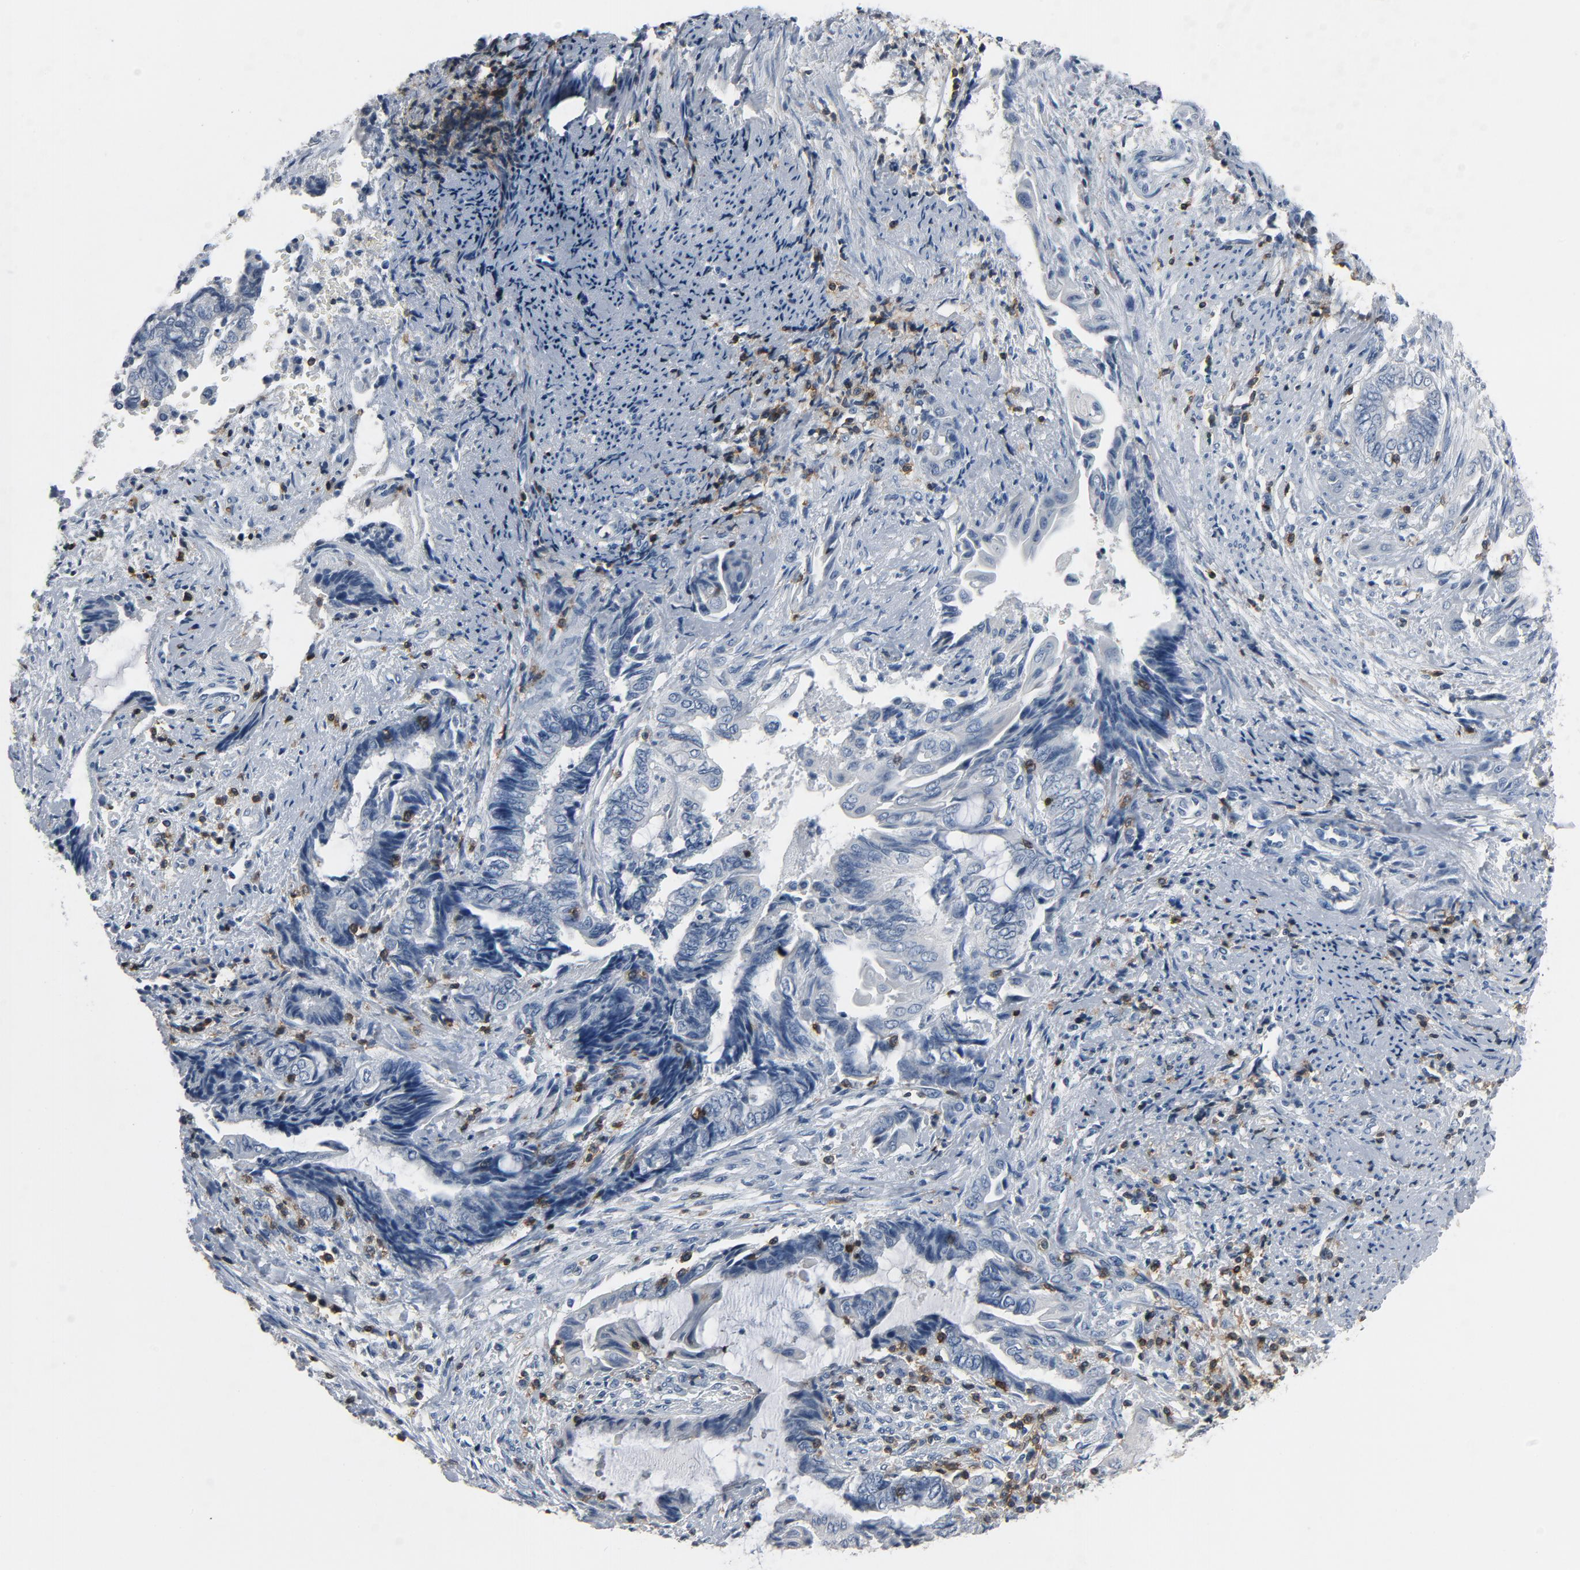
{"staining": {"intensity": "negative", "quantity": "none", "location": "none"}, "tissue": "endometrial cancer", "cell_type": "Tumor cells", "image_type": "cancer", "snomed": [{"axis": "morphology", "description": "Adenocarcinoma, NOS"}, {"axis": "topography", "description": "Uterus"}, {"axis": "topography", "description": "Endometrium"}], "caption": "IHC histopathology image of neoplastic tissue: human endometrial adenocarcinoma stained with DAB exhibits no significant protein expression in tumor cells.", "gene": "LCK", "patient": {"sex": "female", "age": 70}}